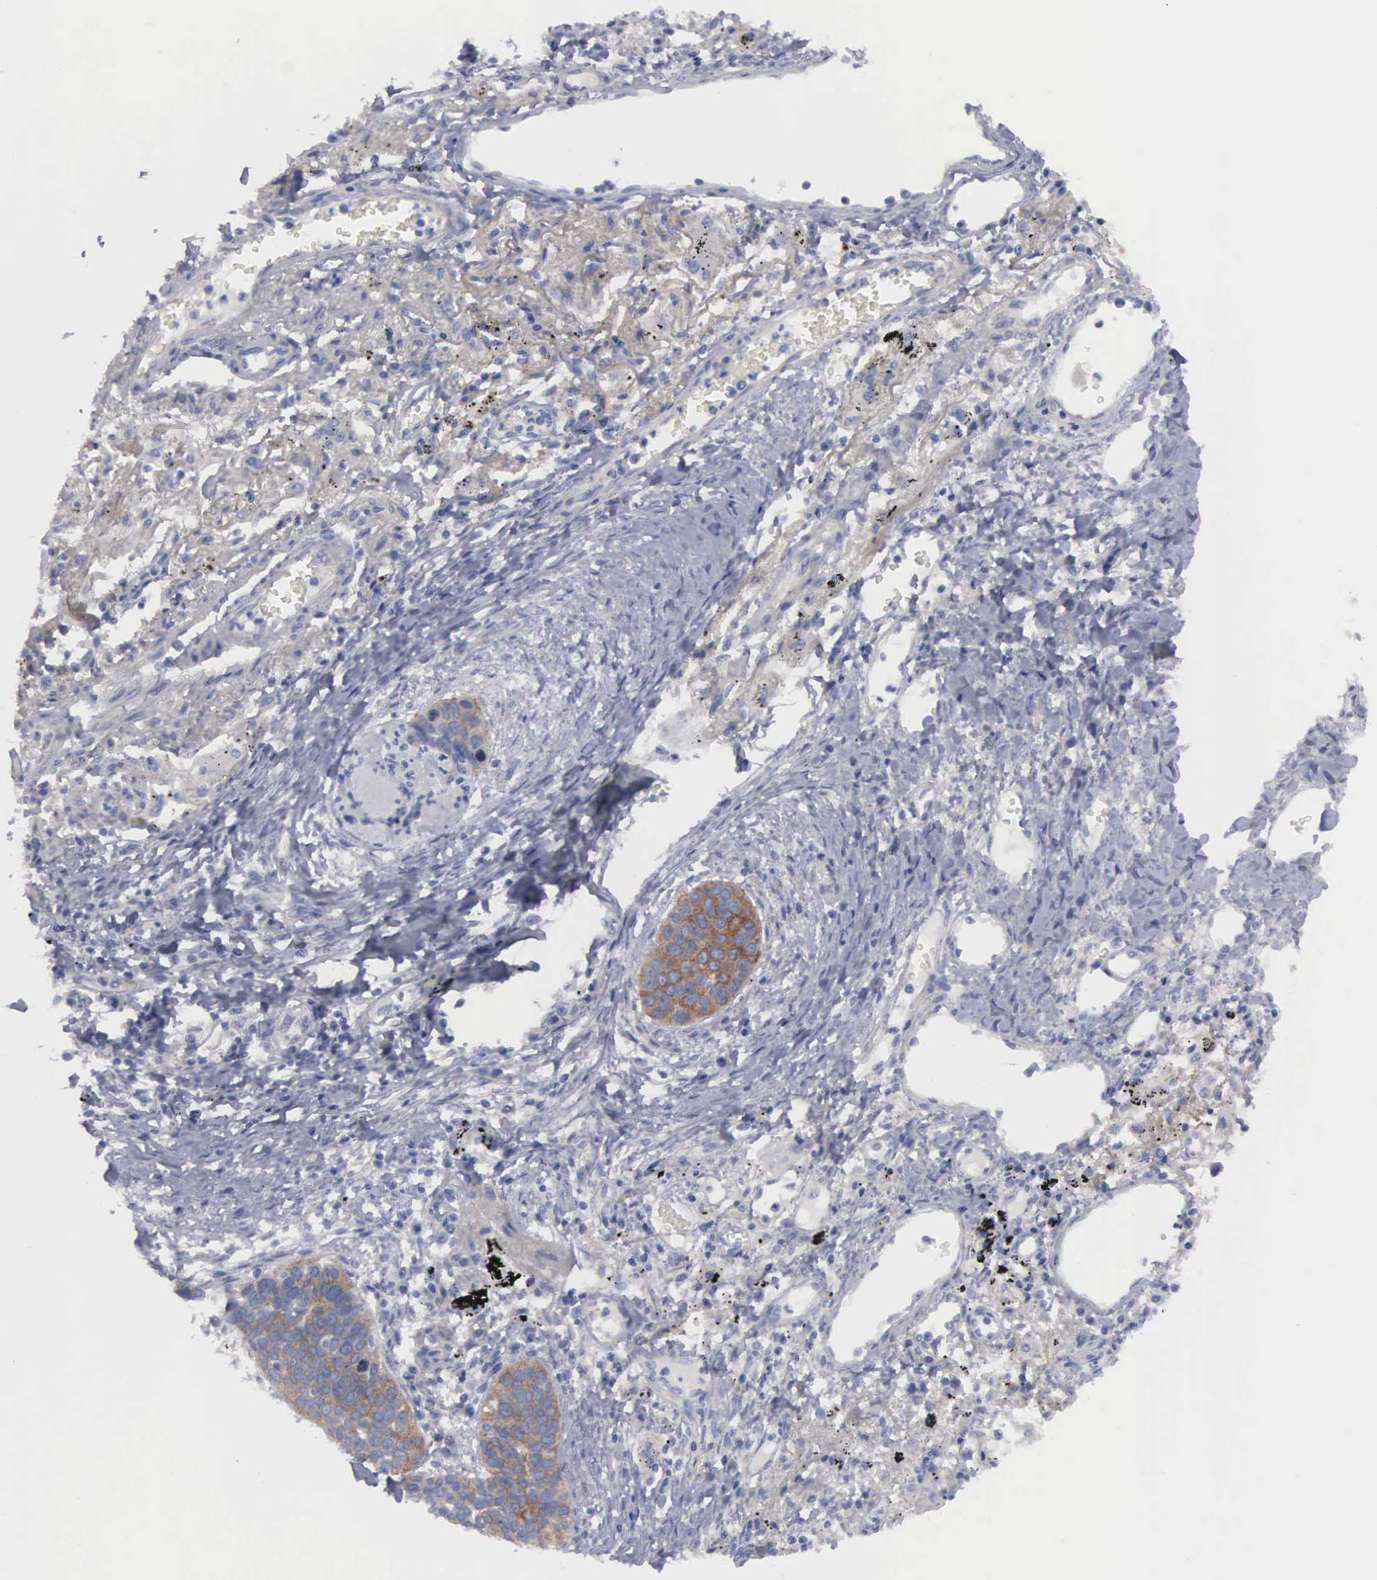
{"staining": {"intensity": "moderate", "quantity": ">75%", "location": "cytoplasmic/membranous"}, "tissue": "lung cancer", "cell_type": "Tumor cells", "image_type": "cancer", "snomed": [{"axis": "morphology", "description": "Squamous cell carcinoma, NOS"}, {"axis": "topography", "description": "Lung"}], "caption": "This micrograph shows IHC staining of lung squamous cell carcinoma, with medium moderate cytoplasmic/membranous positivity in about >75% of tumor cells.", "gene": "CEP170B", "patient": {"sex": "male", "age": 71}}